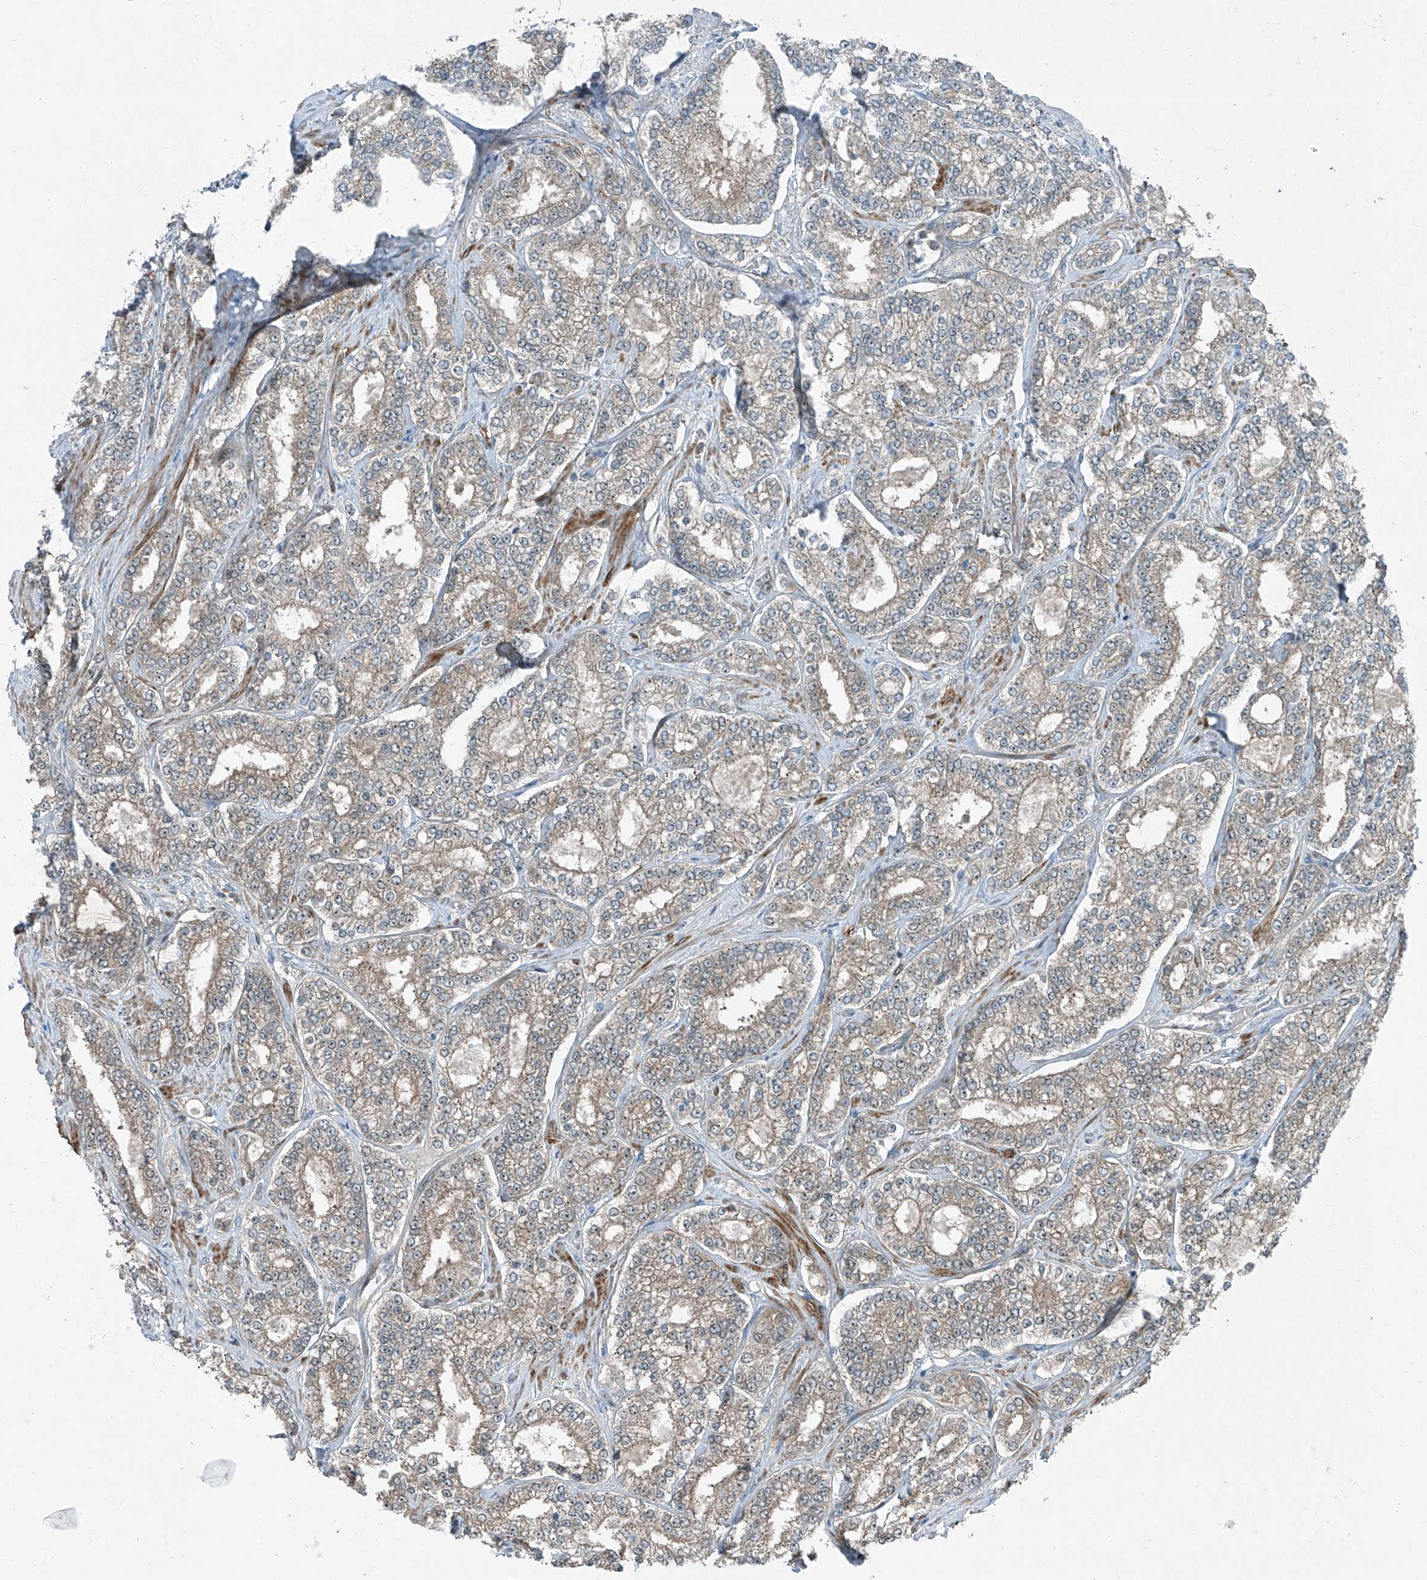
{"staining": {"intensity": "weak", "quantity": "25%-75%", "location": "cytoplasmic/membranous"}, "tissue": "prostate cancer", "cell_type": "Tumor cells", "image_type": "cancer", "snomed": [{"axis": "morphology", "description": "Normal tissue, NOS"}, {"axis": "morphology", "description": "Adenocarcinoma, High grade"}, {"axis": "topography", "description": "Prostate"}], "caption": "This image reveals IHC staining of human prostate cancer, with low weak cytoplasmic/membranous staining in approximately 25%-75% of tumor cells.", "gene": "PPCS", "patient": {"sex": "male", "age": 83}}